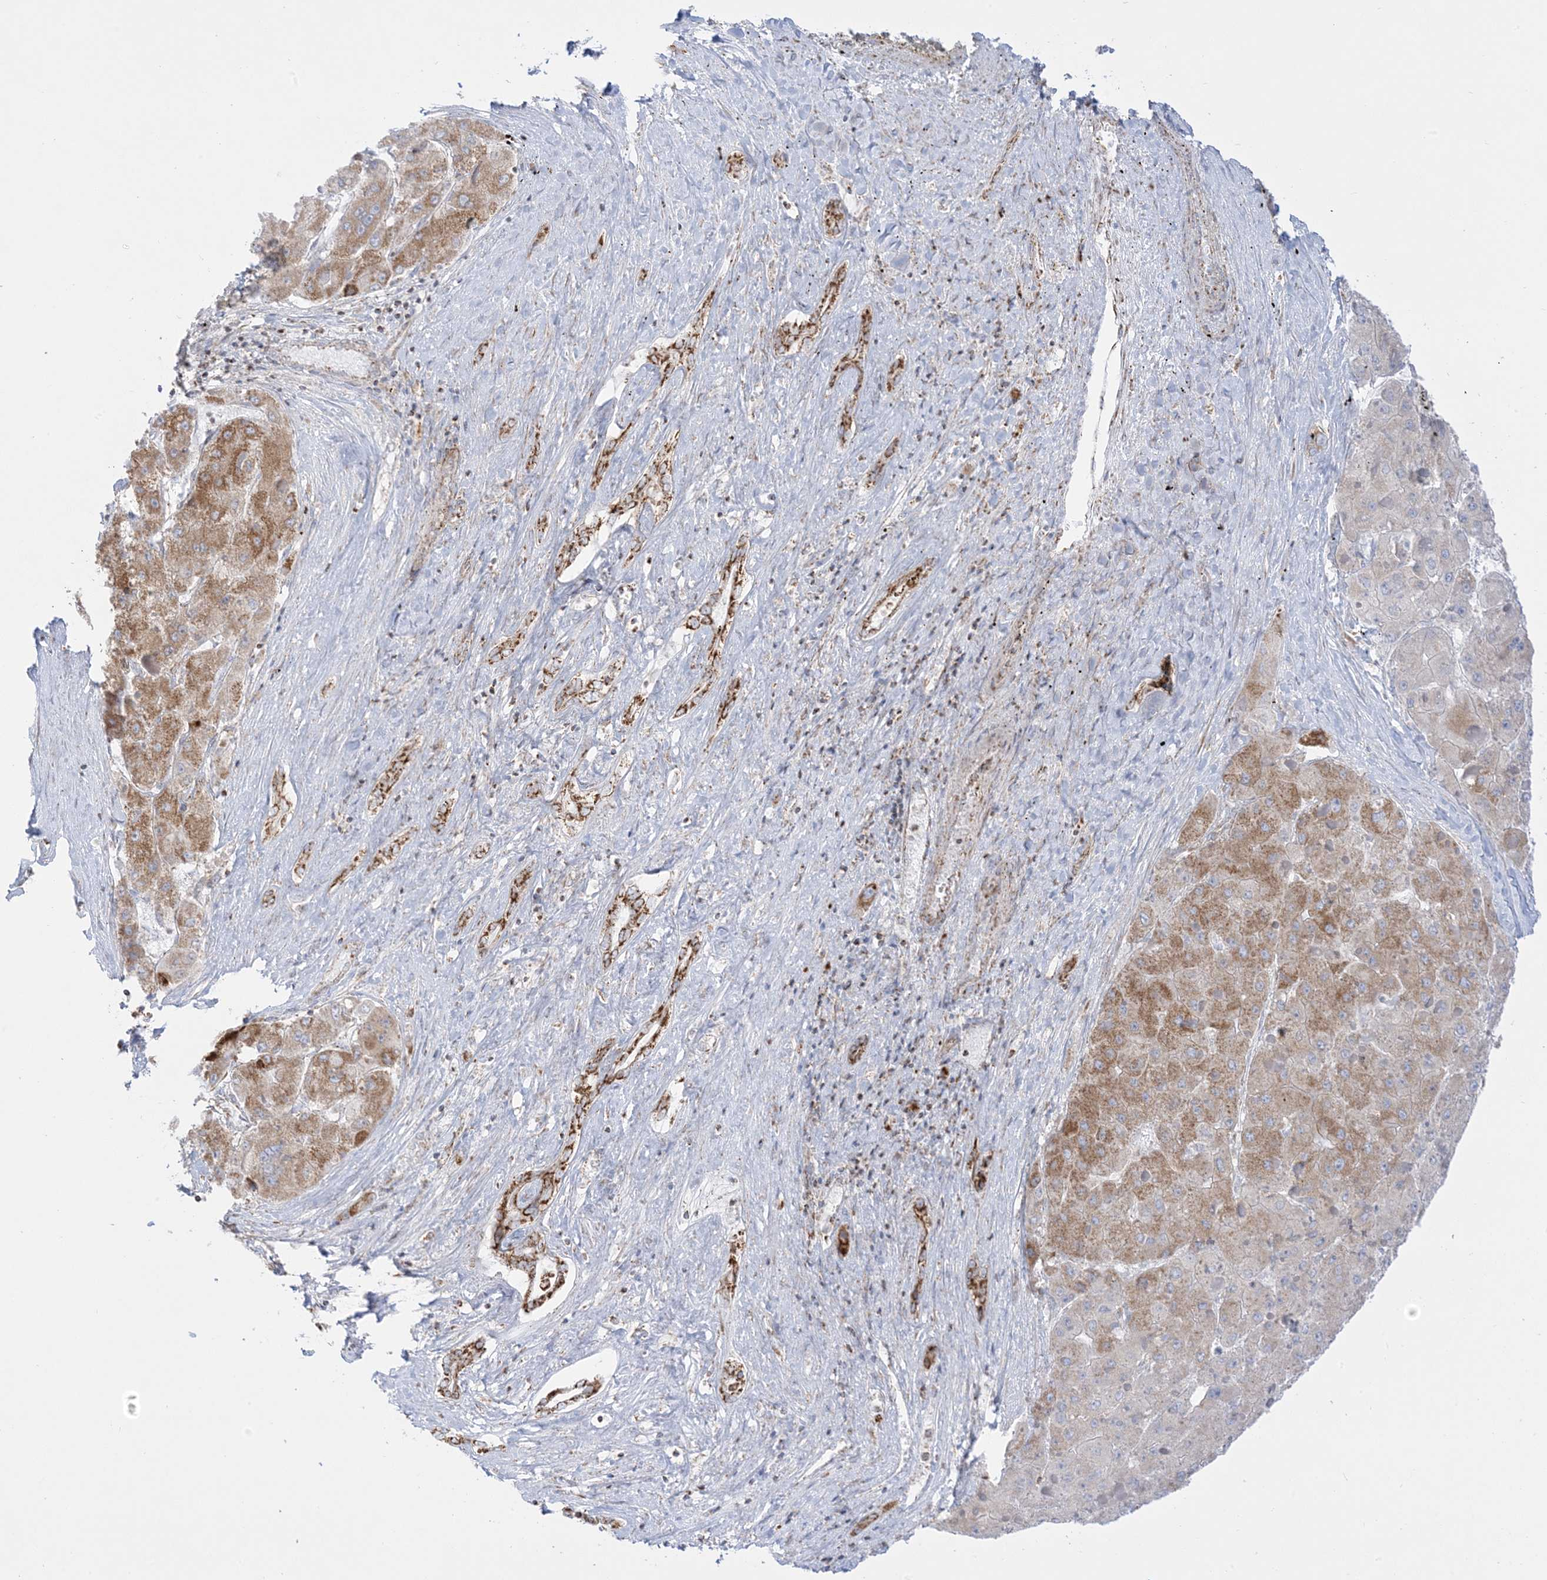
{"staining": {"intensity": "moderate", "quantity": "<25%", "location": "cytoplasmic/membranous"}, "tissue": "liver cancer", "cell_type": "Tumor cells", "image_type": "cancer", "snomed": [{"axis": "morphology", "description": "Carcinoma, Hepatocellular, NOS"}, {"axis": "topography", "description": "Liver"}], "caption": "An immunohistochemistry photomicrograph of neoplastic tissue is shown. Protein staining in brown shows moderate cytoplasmic/membranous positivity in liver hepatocellular carcinoma within tumor cells.", "gene": "MRPS36", "patient": {"sex": "female", "age": 73}}